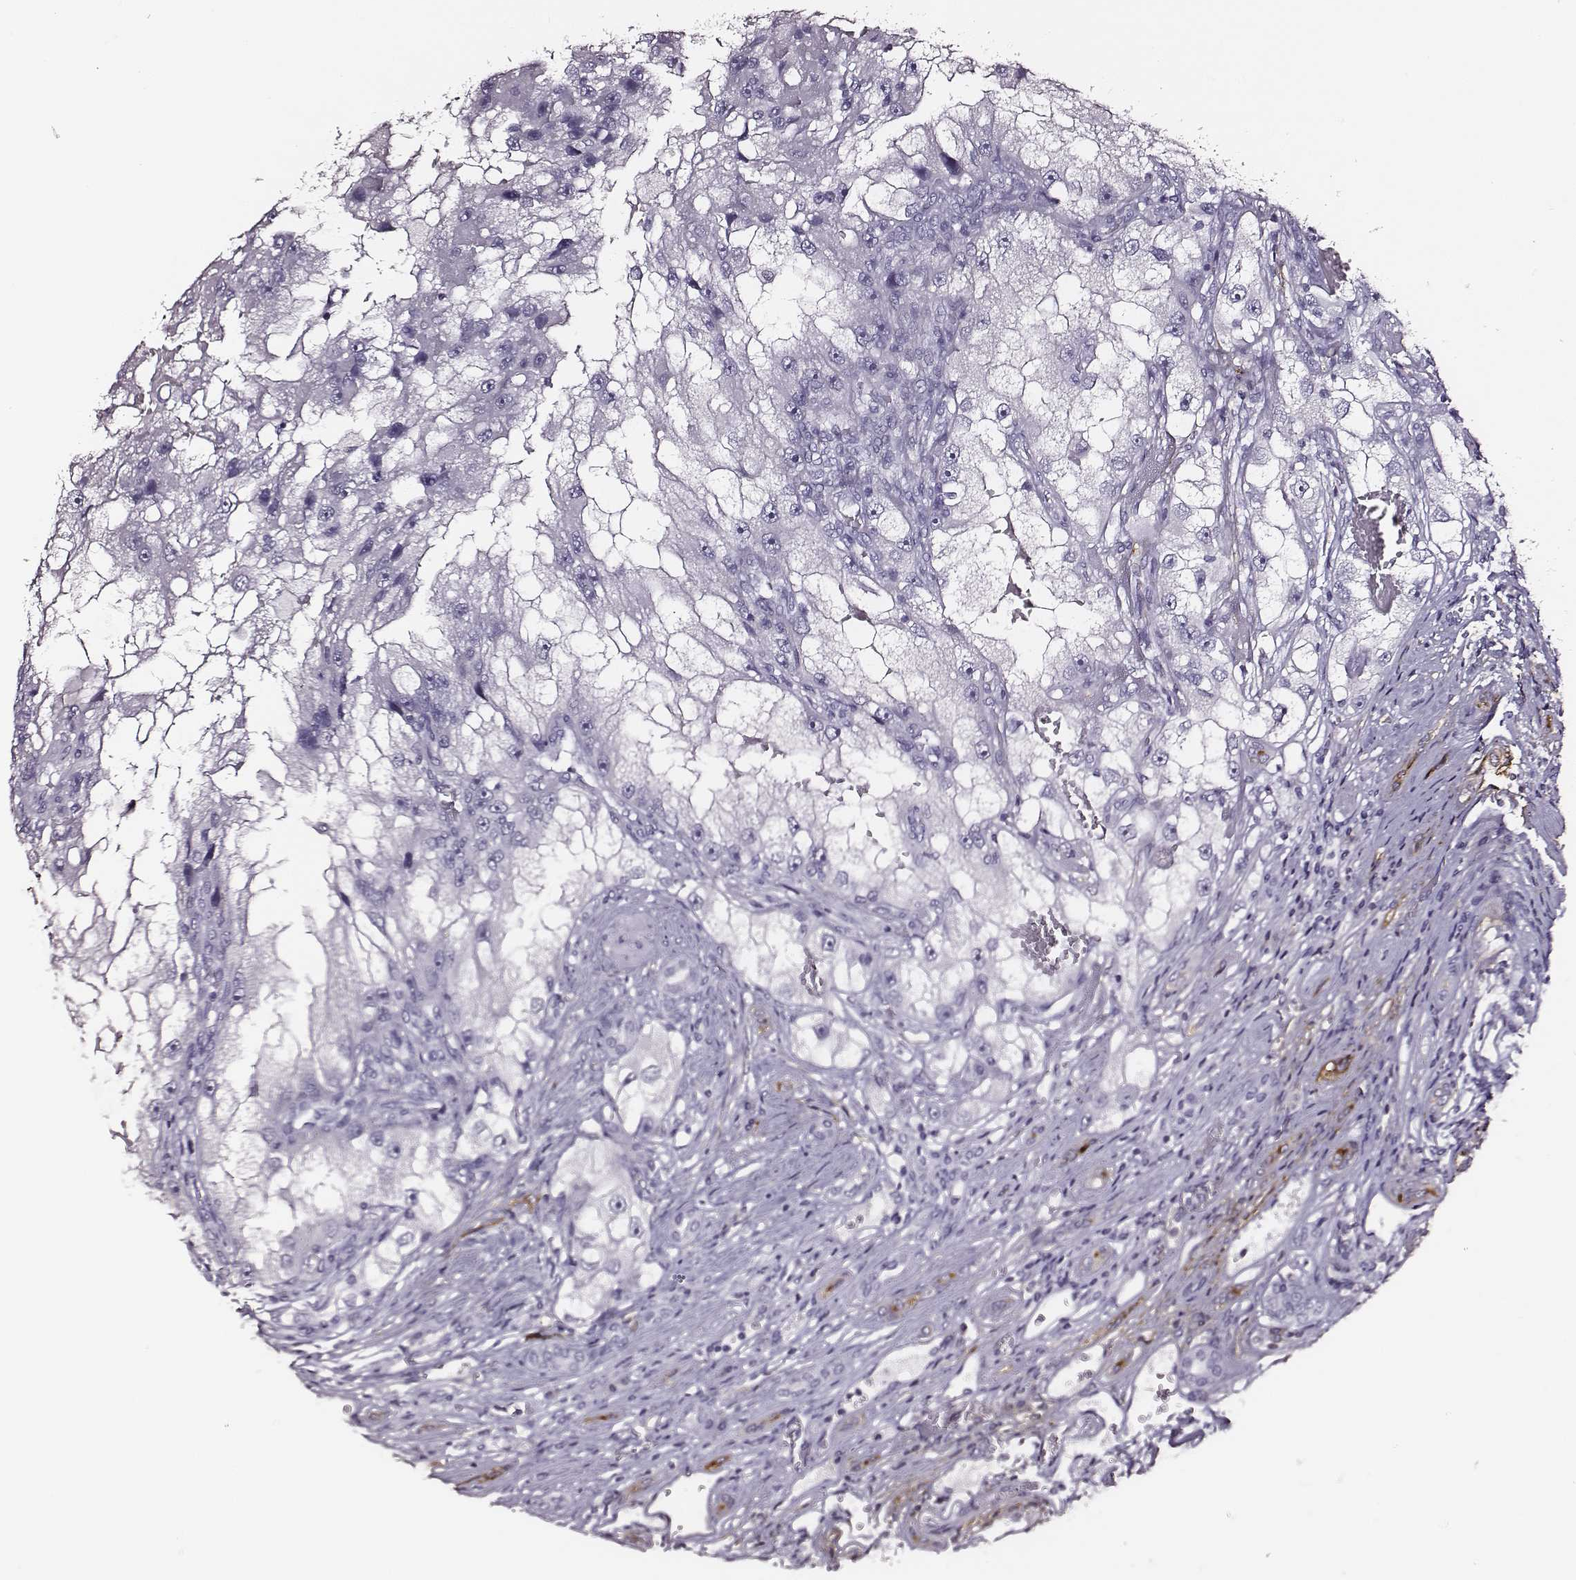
{"staining": {"intensity": "negative", "quantity": "none", "location": "none"}, "tissue": "renal cancer", "cell_type": "Tumor cells", "image_type": "cancer", "snomed": [{"axis": "morphology", "description": "Adenocarcinoma, NOS"}, {"axis": "topography", "description": "Kidney"}], "caption": "This is an immunohistochemistry image of human adenocarcinoma (renal). There is no positivity in tumor cells.", "gene": "DPEP1", "patient": {"sex": "male", "age": 63}}